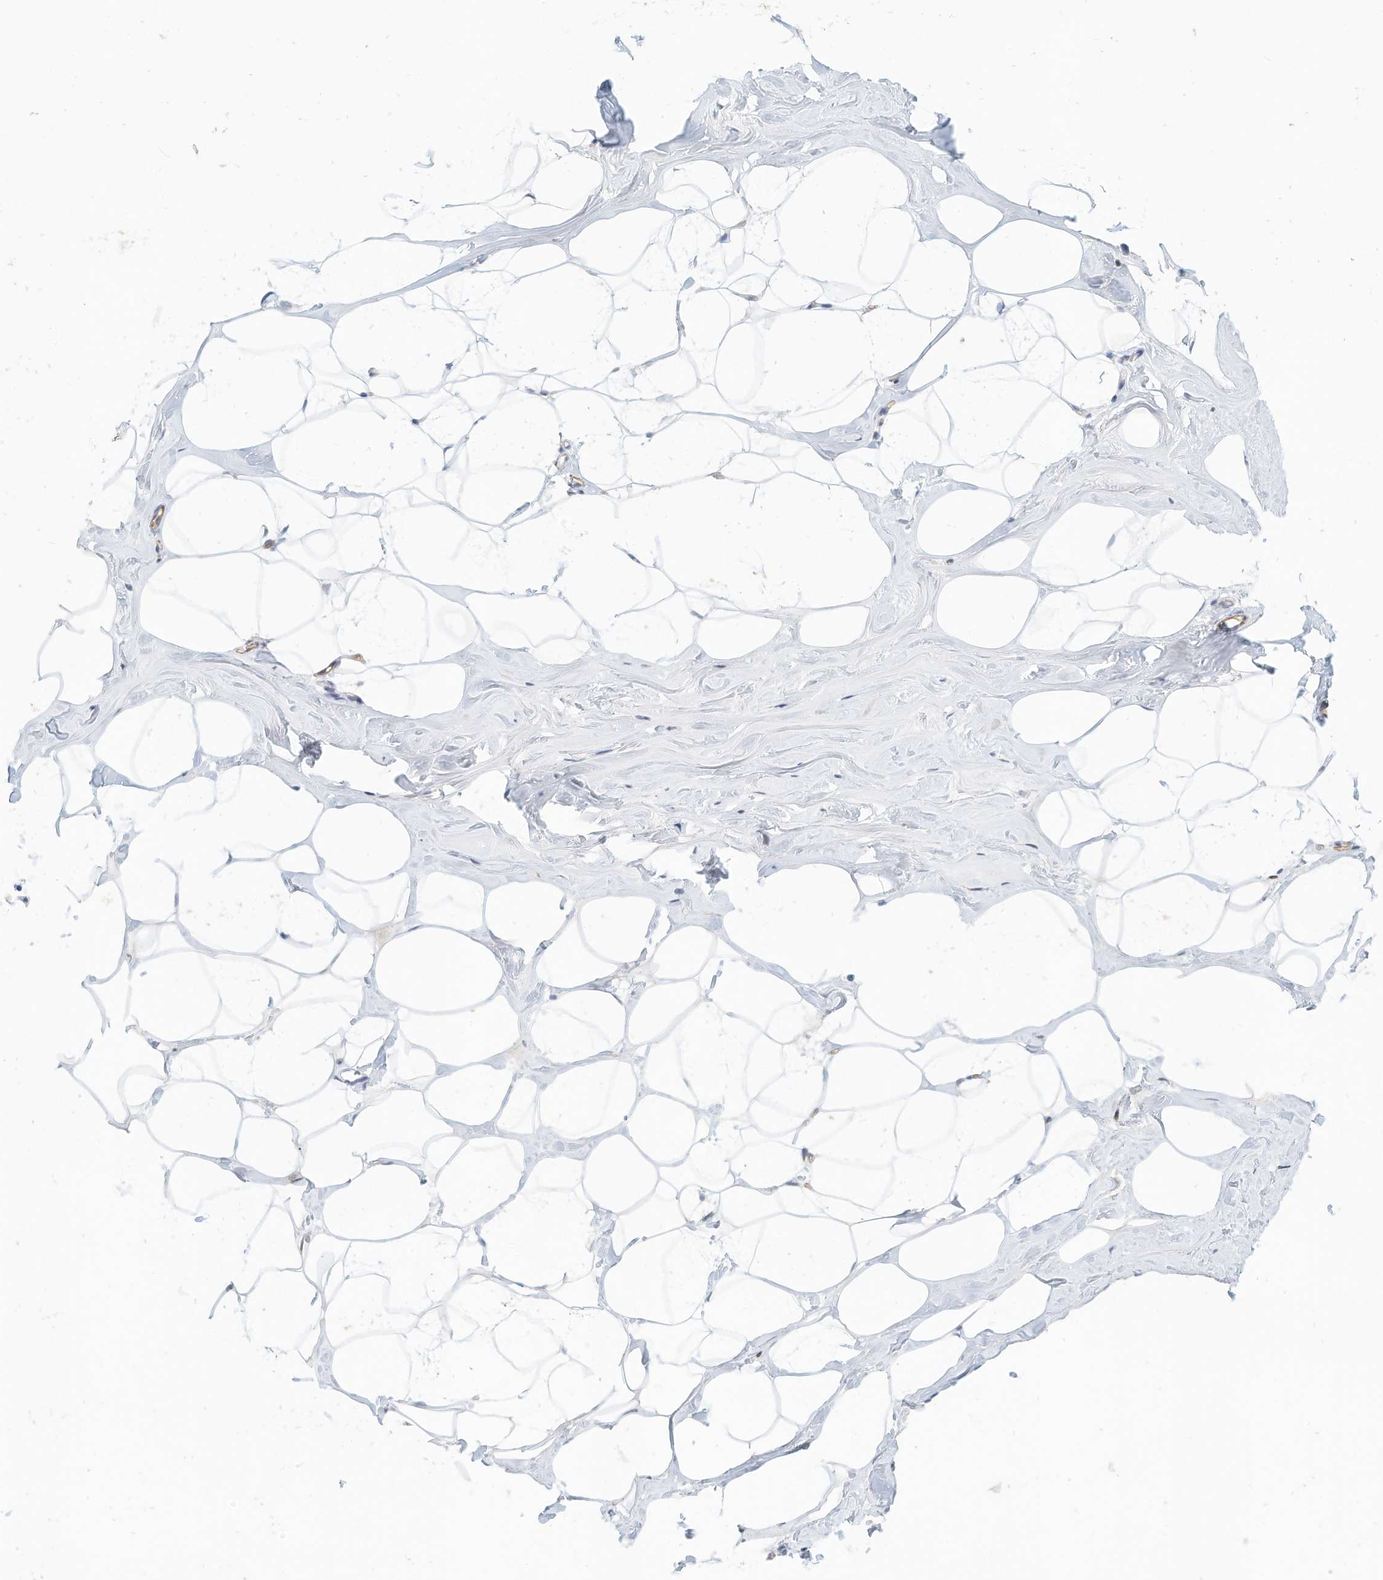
{"staining": {"intensity": "negative", "quantity": "none", "location": "none"}, "tissue": "adipose tissue", "cell_type": "Adipocytes", "image_type": "normal", "snomed": [{"axis": "morphology", "description": "Normal tissue, NOS"}, {"axis": "morphology", "description": "Fibrosis, NOS"}, {"axis": "topography", "description": "Breast"}, {"axis": "topography", "description": "Adipose tissue"}], "caption": "Protein analysis of benign adipose tissue demonstrates no significant expression in adipocytes. Brightfield microscopy of immunohistochemistry (IHC) stained with DAB (3,3'-diaminobenzidine) (brown) and hematoxylin (blue), captured at high magnification.", "gene": "ARHGAP28", "patient": {"sex": "female", "age": 39}}